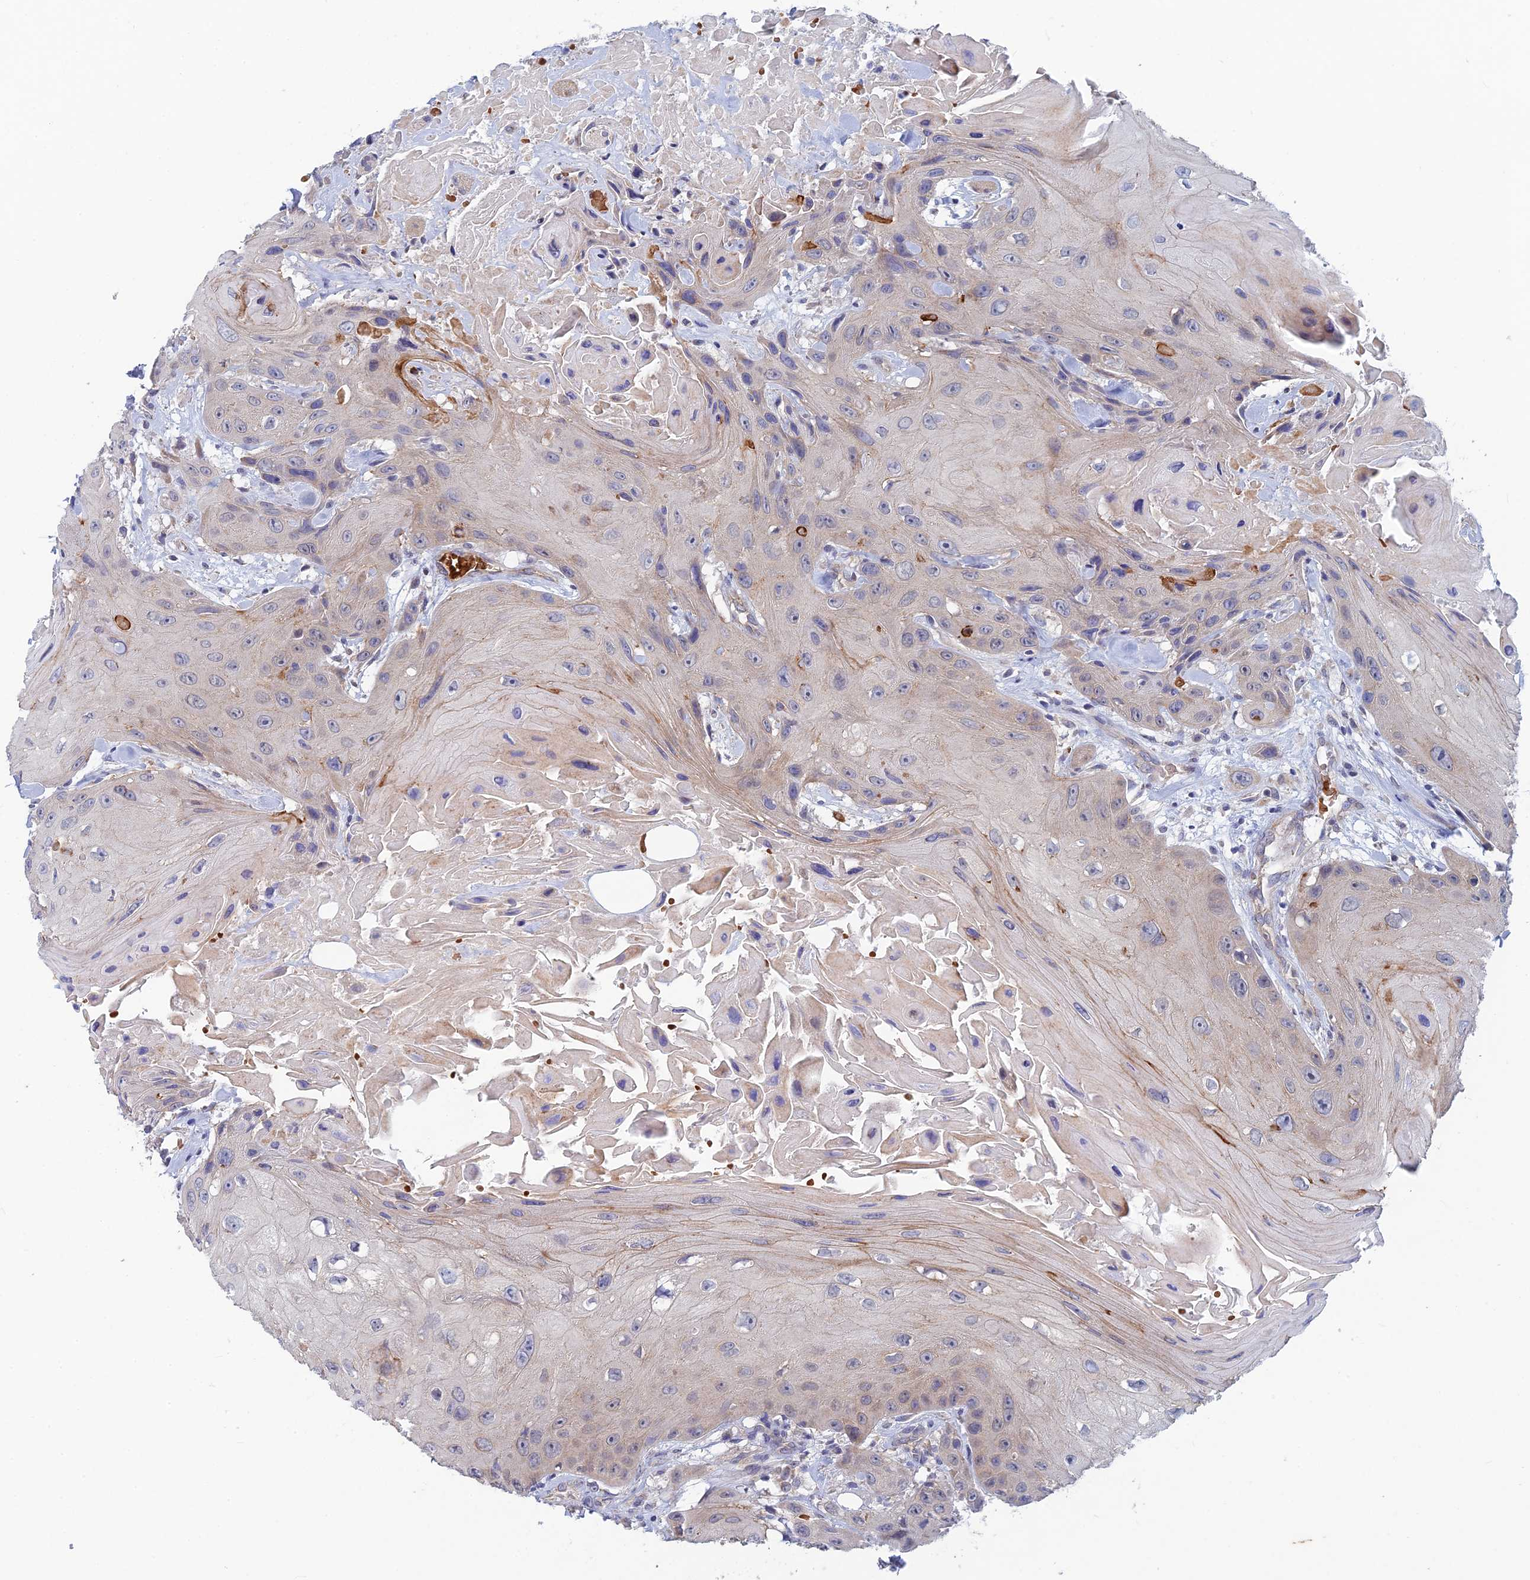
{"staining": {"intensity": "weak", "quantity": "<25%", "location": "cytoplasmic/membranous"}, "tissue": "head and neck cancer", "cell_type": "Tumor cells", "image_type": "cancer", "snomed": [{"axis": "morphology", "description": "Squamous cell carcinoma, NOS"}, {"axis": "topography", "description": "Head-Neck"}], "caption": "DAB (3,3'-diaminobenzidine) immunohistochemical staining of squamous cell carcinoma (head and neck) shows no significant staining in tumor cells. (Immunohistochemistry (ihc), brightfield microscopy, high magnification).", "gene": "GIPC1", "patient": {"sex": "male", "age": 81}}